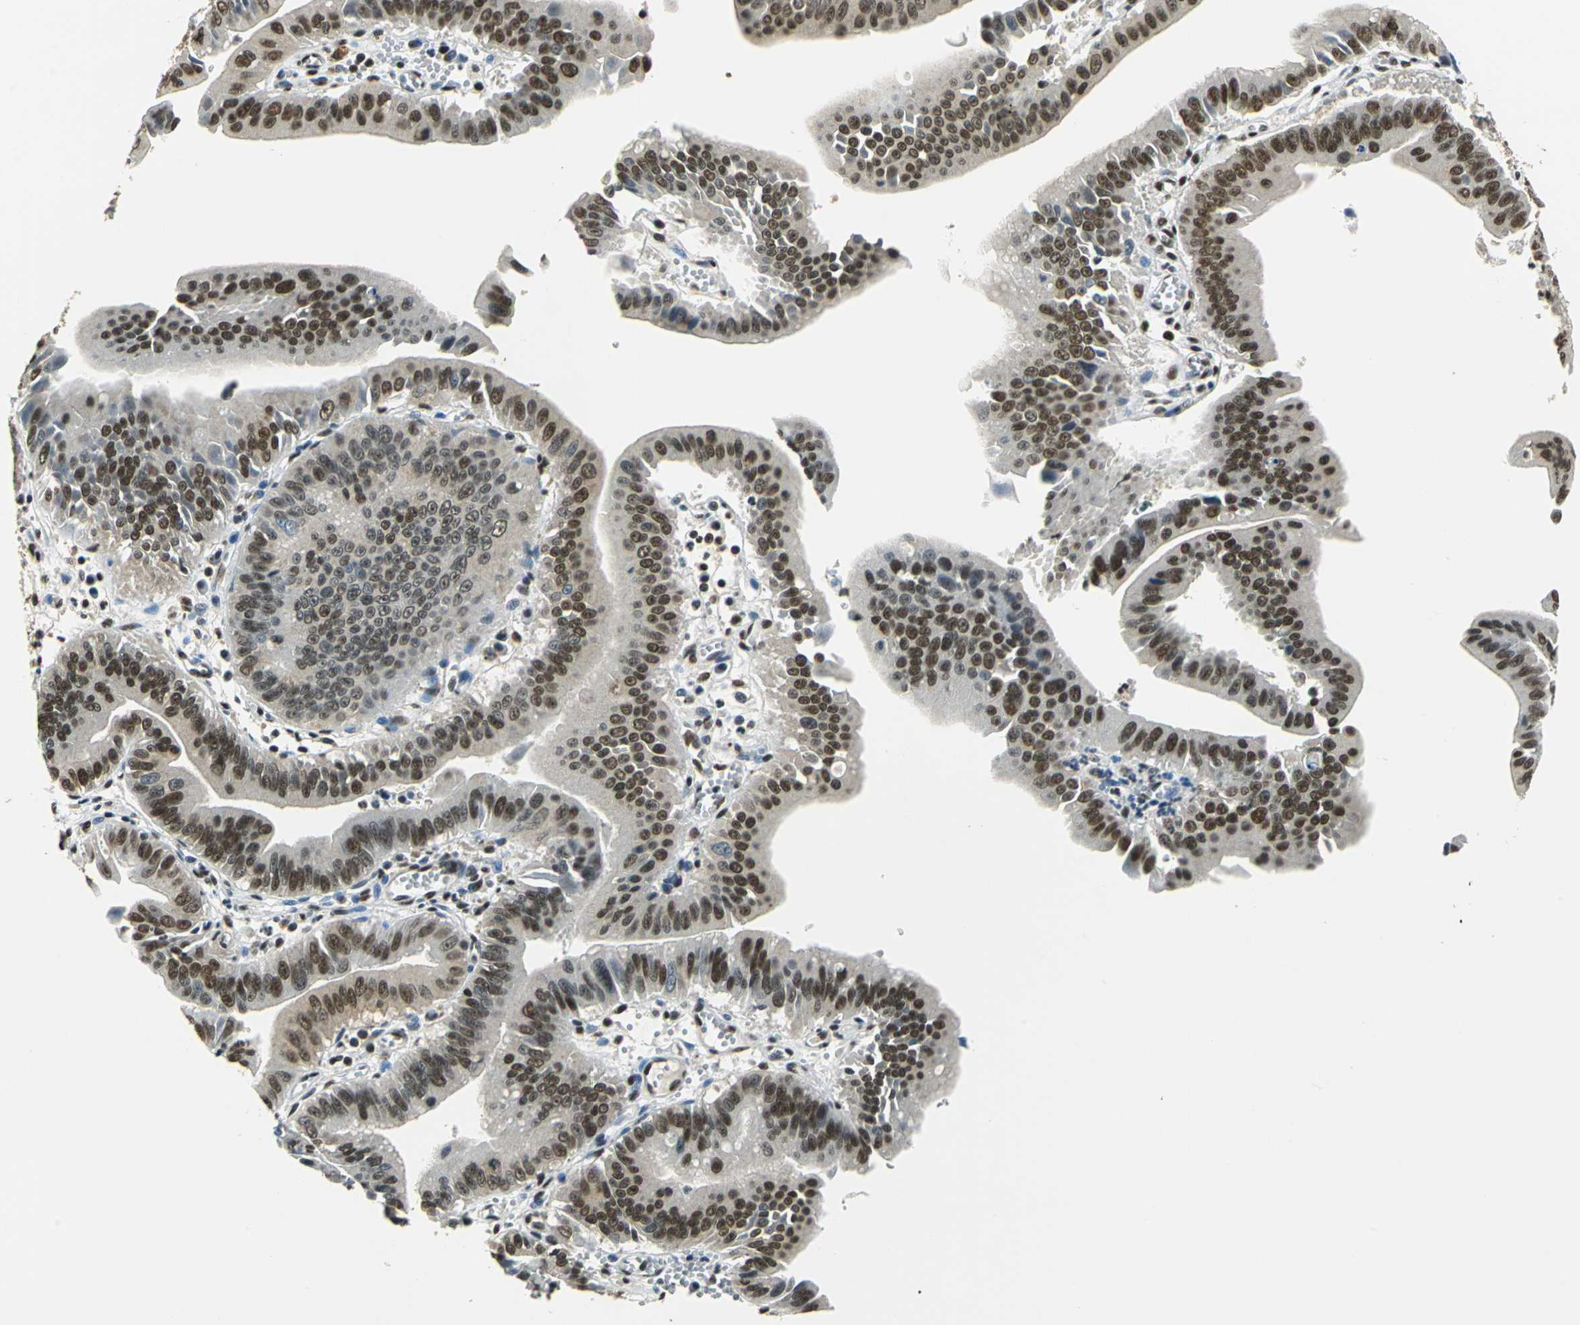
{"staining": {"intensity": "strong", "quantity": "25%-75%", "location": "cytoplasmic/membranous,nuclear"}, "tissue": "pancreatic cancer", "cell_type": "Tumor cells", "image_type": "cancer", "snomed": [{"axis": "morphology", "description": "Normal tissue, NOS"}, {"axis": "topography", "description": "Lymph node"}], "caption": "Immunohistochemical staining of pancreatic cancer shows high levels of strong cytoplasmic/membranous and nuclear positivity in about 25%-75% of tumor cells.", "gene": "RBM14", "patient": {"sex": "male", "age": 50}}